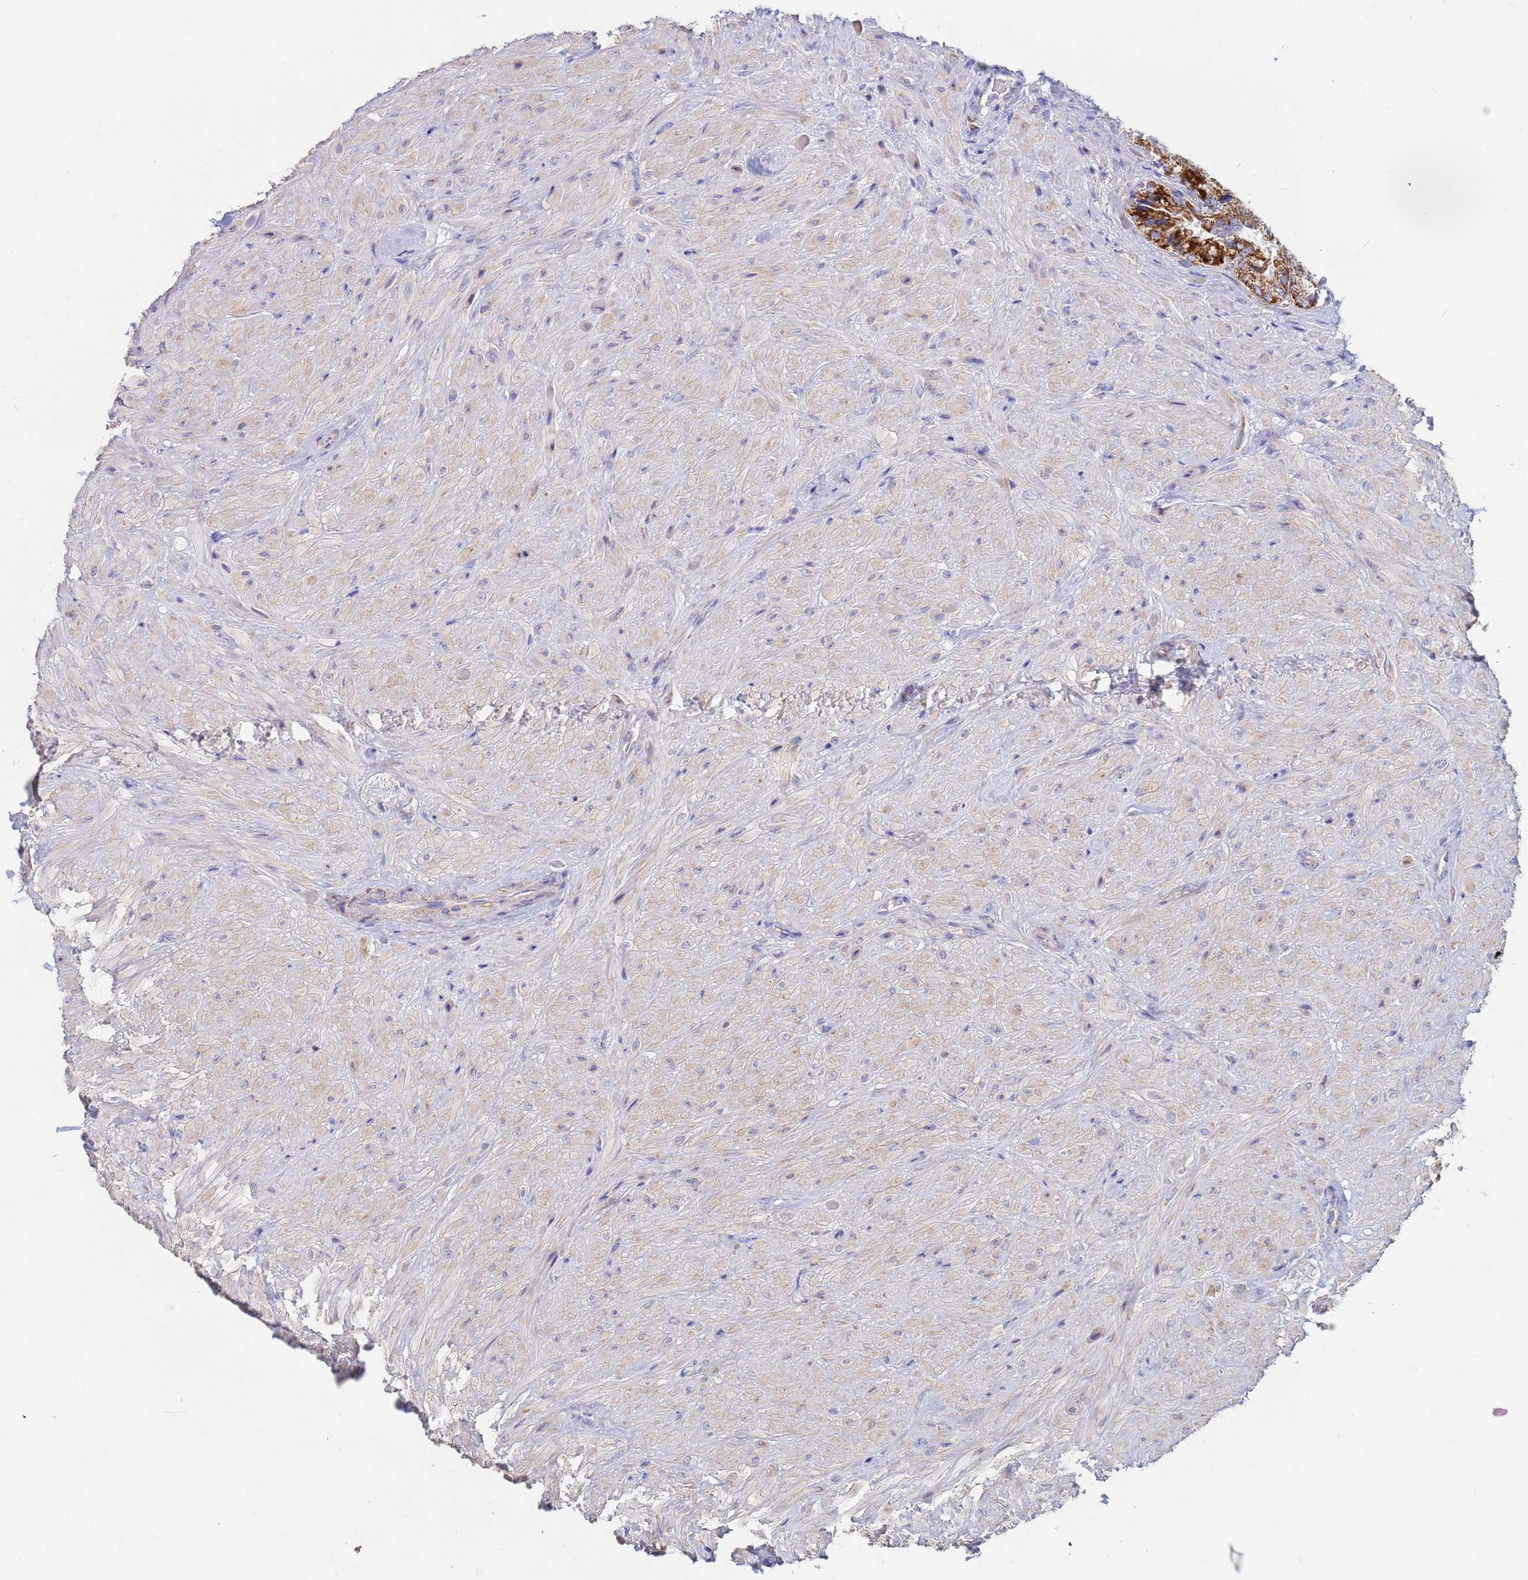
{"staining": {"intensity": "strong", "quantity": ">75%", "location": "cytoplasmic/membranous"}, "tissue": "seminal vesicle", "cell_type": "Glandular cells", "image_type": "normal", "snomed": [{"axis": "morphology", "description": "Normal tissue, NOS"}, {"axis": "topography", "description": "Seminal veicle"}, {"axis": "topography", "description": "Peripheral nerve tissue"}], "caption": "IHC of unremarkable human seminal vesicle exhibits high levels of strong cytoplasmic/membranous positivity in approximately >75% of glandular cells. (DAB (3,3'-diaminobenzidine) = brown stain, brightfield microscopy at high magnification).", "gene": "UQCRHL", "patient": {"sex": "male", "age": 67}}